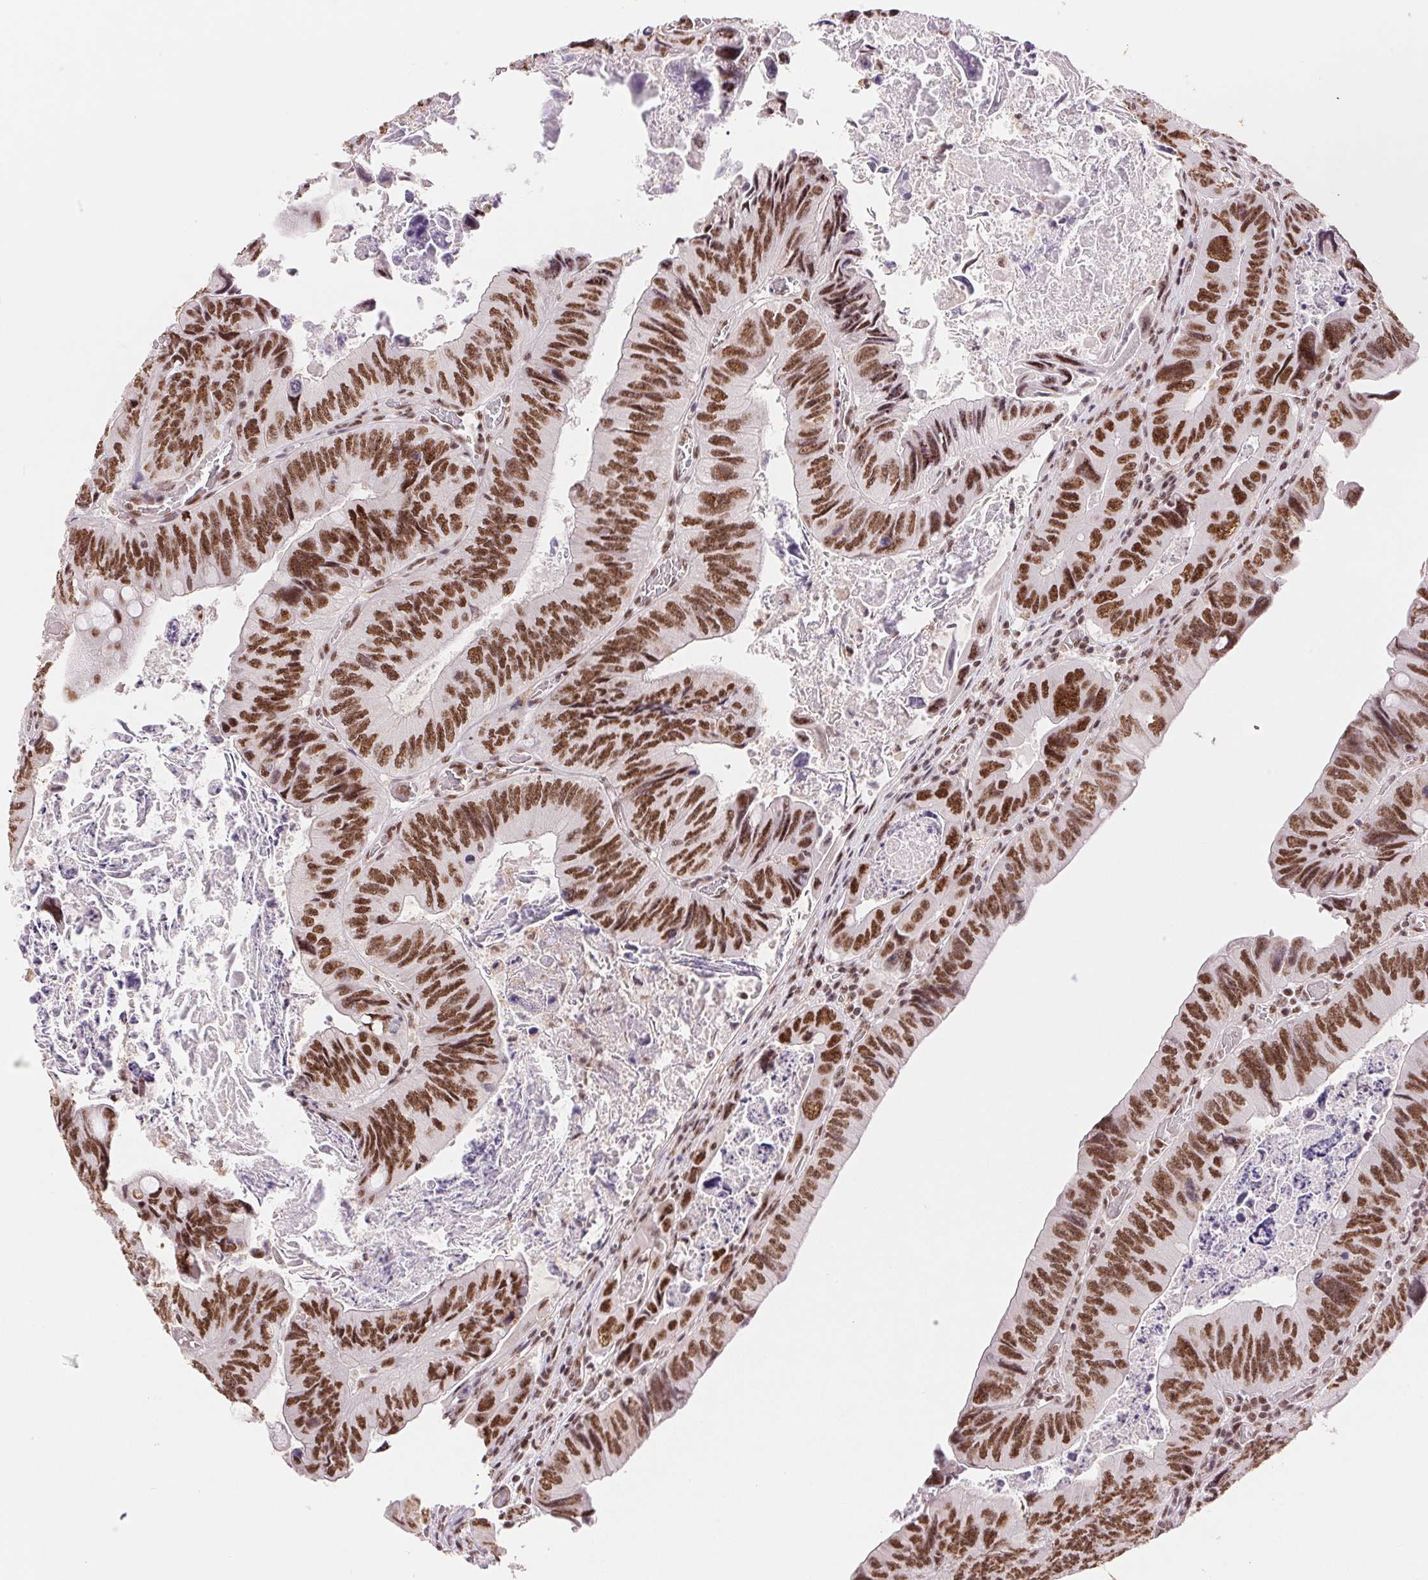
{"staining": {"intensity": "strong", "quantity": ">75%", "location": "nuclear"}, "tissue": "colorectal cancer", "cell_type": "Tumor cells", "image_type": "cancer", "snomed": [{"axis": "morphology", "description": "Adenocarcinoma, NOS"}, {"axis": "topography", "description": "Colon"}], "caption": "An immunohistochemistry (IHC) photomicrograph of tumor tissue is shown. Protein staining in brown highlights strong nuclear positivity in colorectal adenocarcinoma within tumor cells.", "gene": "SREK1", "patient": {"sex": "female", "age": 84}}